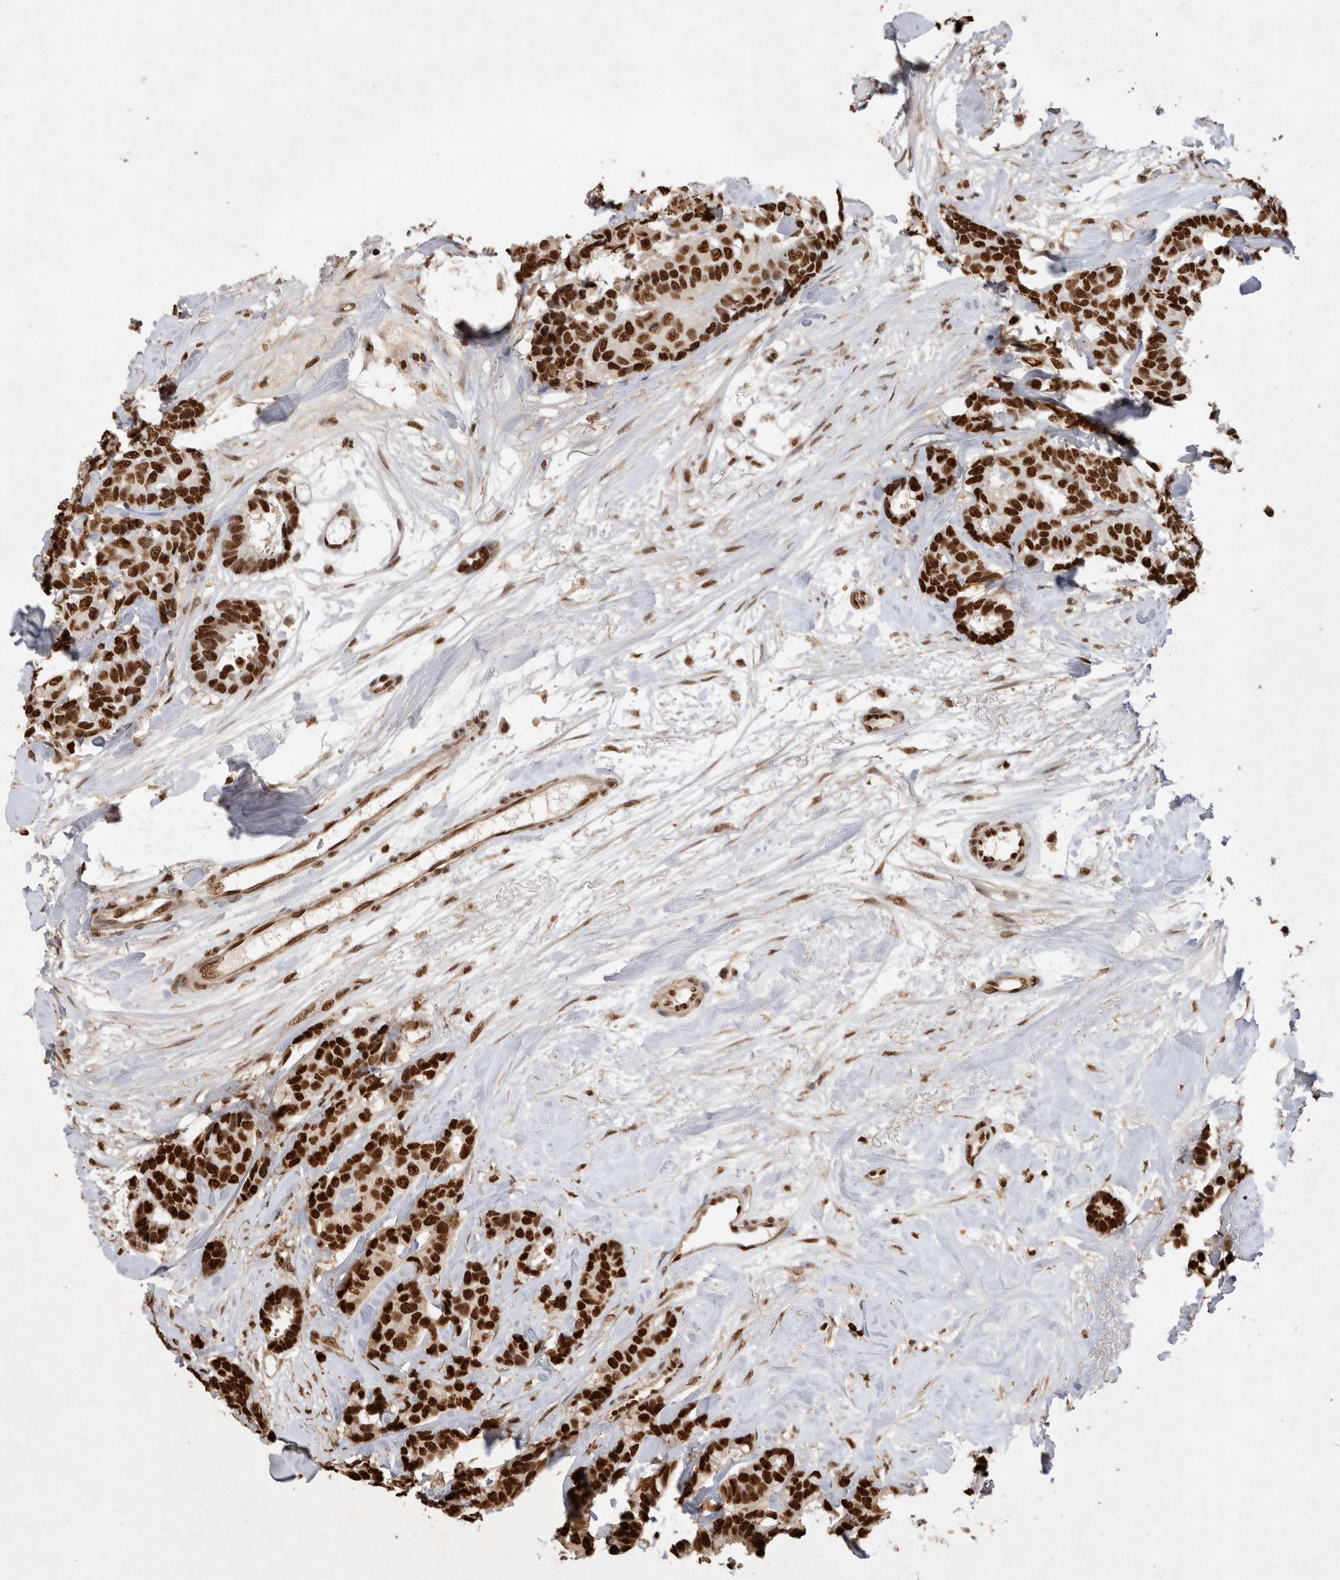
{"staining": {"intensity": "strong", "quantity": ">75%", "location": "nuclear"}, "tissue": "breast cancer", "cell_type": "Tumor cells", "image_type": "cancer", "snomed": [{"axis": "morphology", "description": "Duct carcinoma"}, {"axis": "topography", "description": "Breast"}], "caption": "Protein expression analysis of human breast cancer (intraductal carcinoma) reveals strong nuclear expression in about >75% of tumor cells. (Brightfield microscopy of DAB IHC at high magnification).", "gene": "HDGF", "patient": {"sex": "female", "age": 87}}